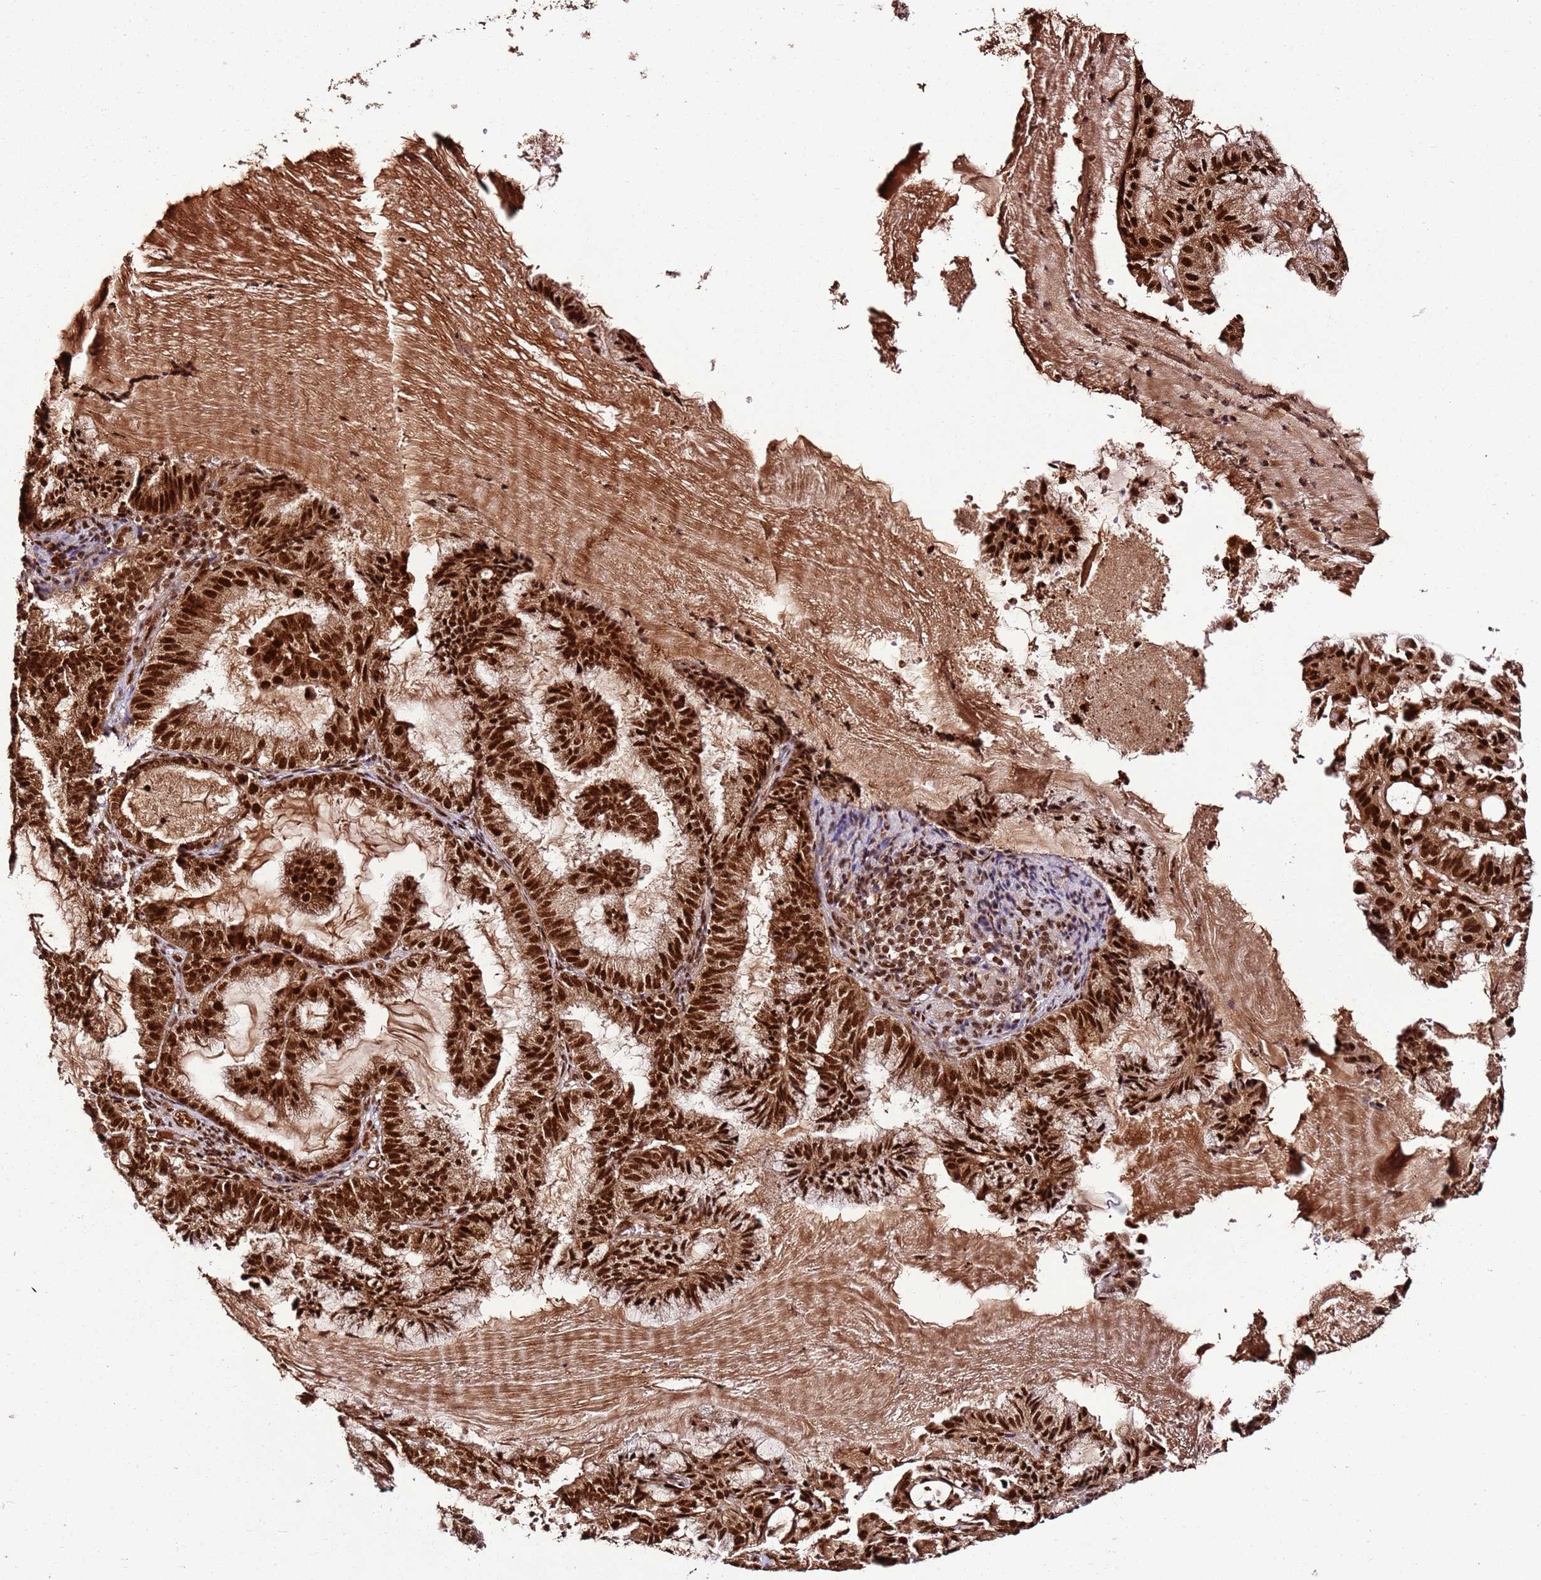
{"staining": {"intensity": "strong", "quantity": ">75%", "location": "nuclear"}, "tissue": "endometrial cancer", "cell_type": "Tumor cells", "image_type": "cancer", "snomed": [{"axis": "morphology", "description": "Adenocarcinoma, NOS"}, {"axis": "topography", "description": "Endometrium"}], "caption": "A photomicrograph of human endometrial cancer stained for a protein shows strong nuclear brown staining in tumor cells.", "gene": "XRN2", "patient": {"sex": "female", "age": 86}}